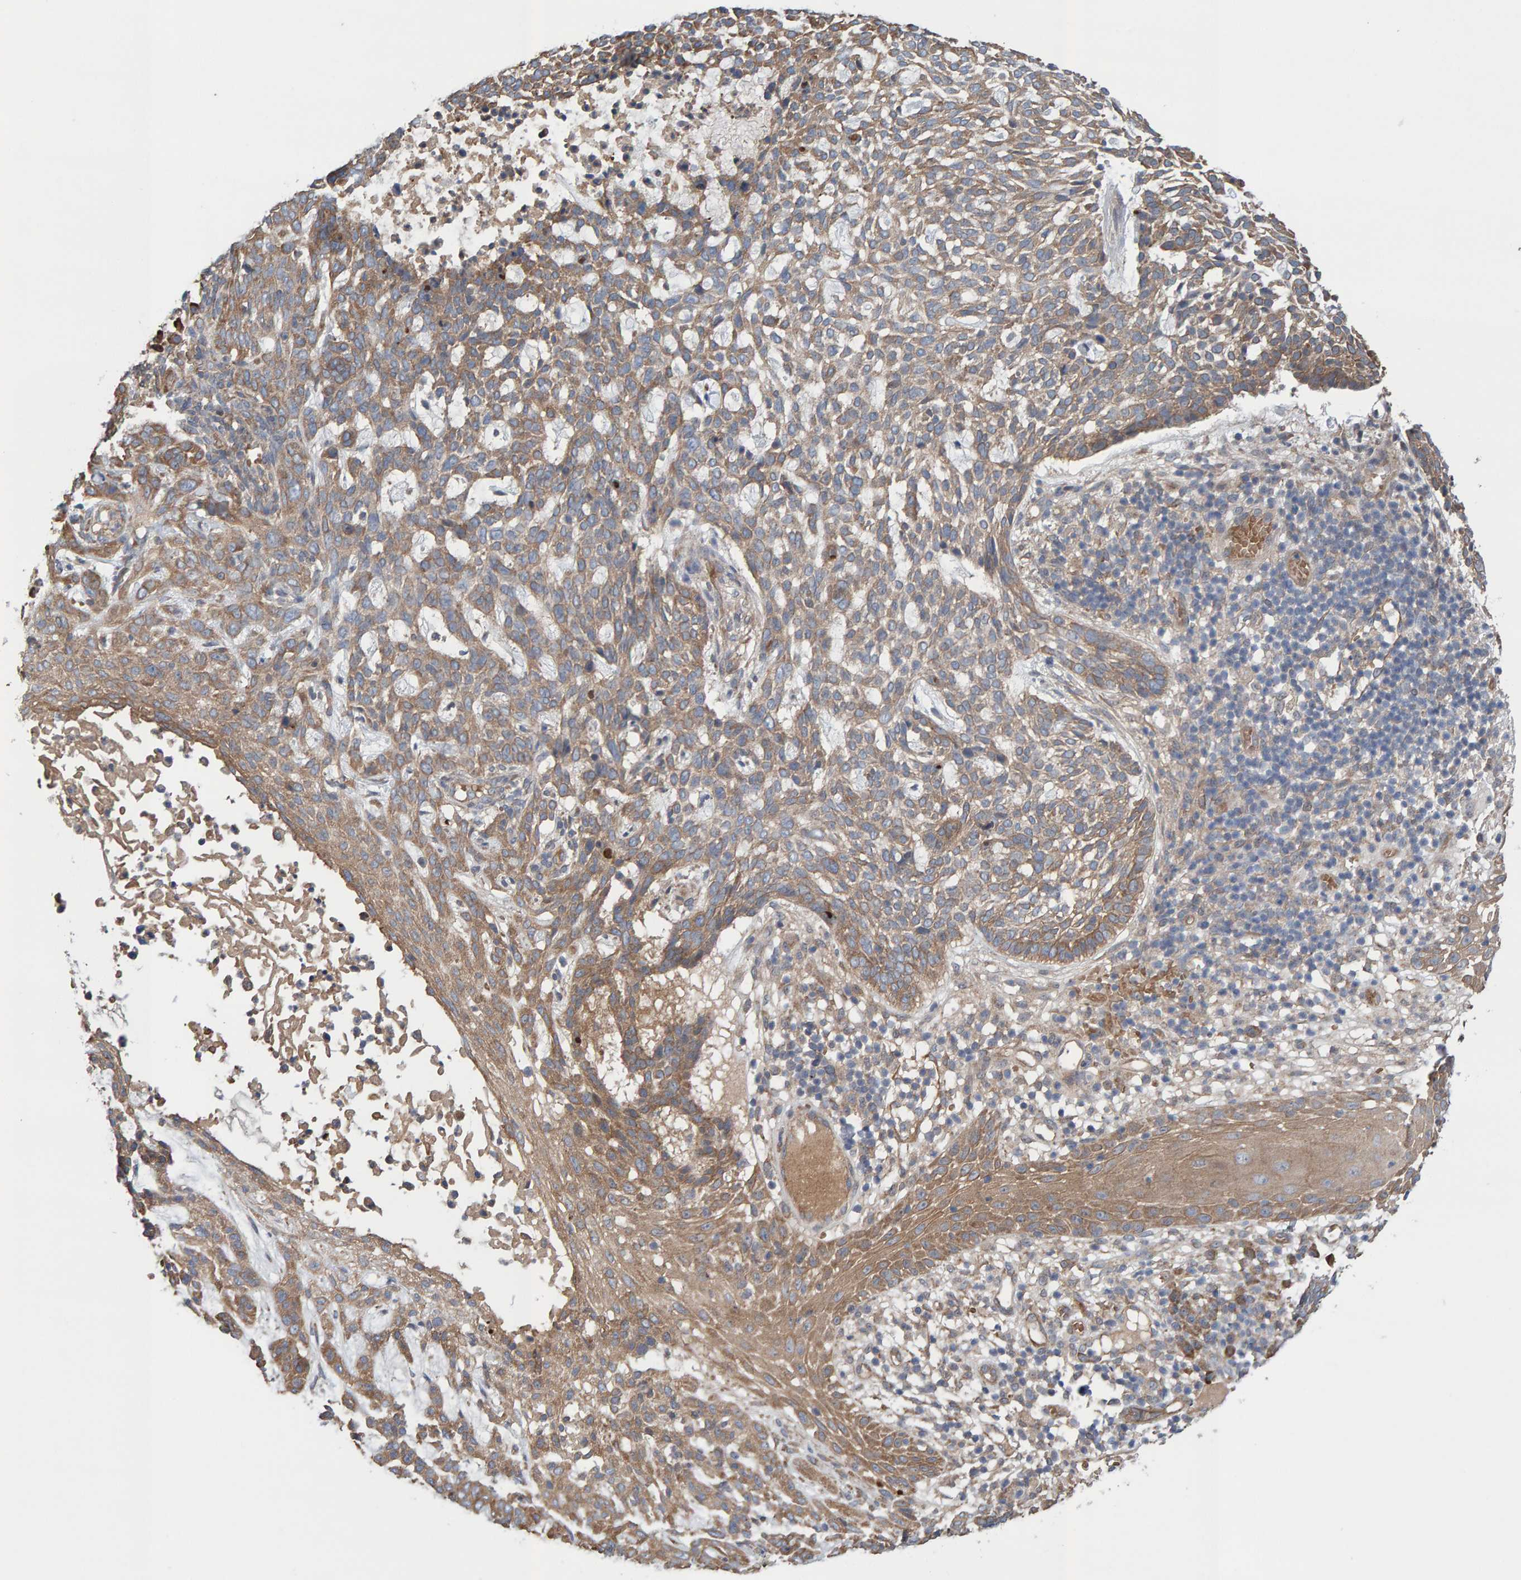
{"staining": {"intensity": "moderate", "quantity": ">75%", "location": "cytoplasmic/membranous"}, "tissue": "skin cancer", "cell_type": "Tumor cells", "image_type": "cancer", "snomed": [{"axis": "morphology", "description": "Basal cell carcinoma"}, {"axis": "topography", "description": "Skin"}], "caption": "Basal cell carcinoma (skin) tissue shows moderate cytoplasmic/membranous expression in about >75% of tumor cells", "gene": "LRSAM1", "patient": {"sex": "female", "age": 64}}